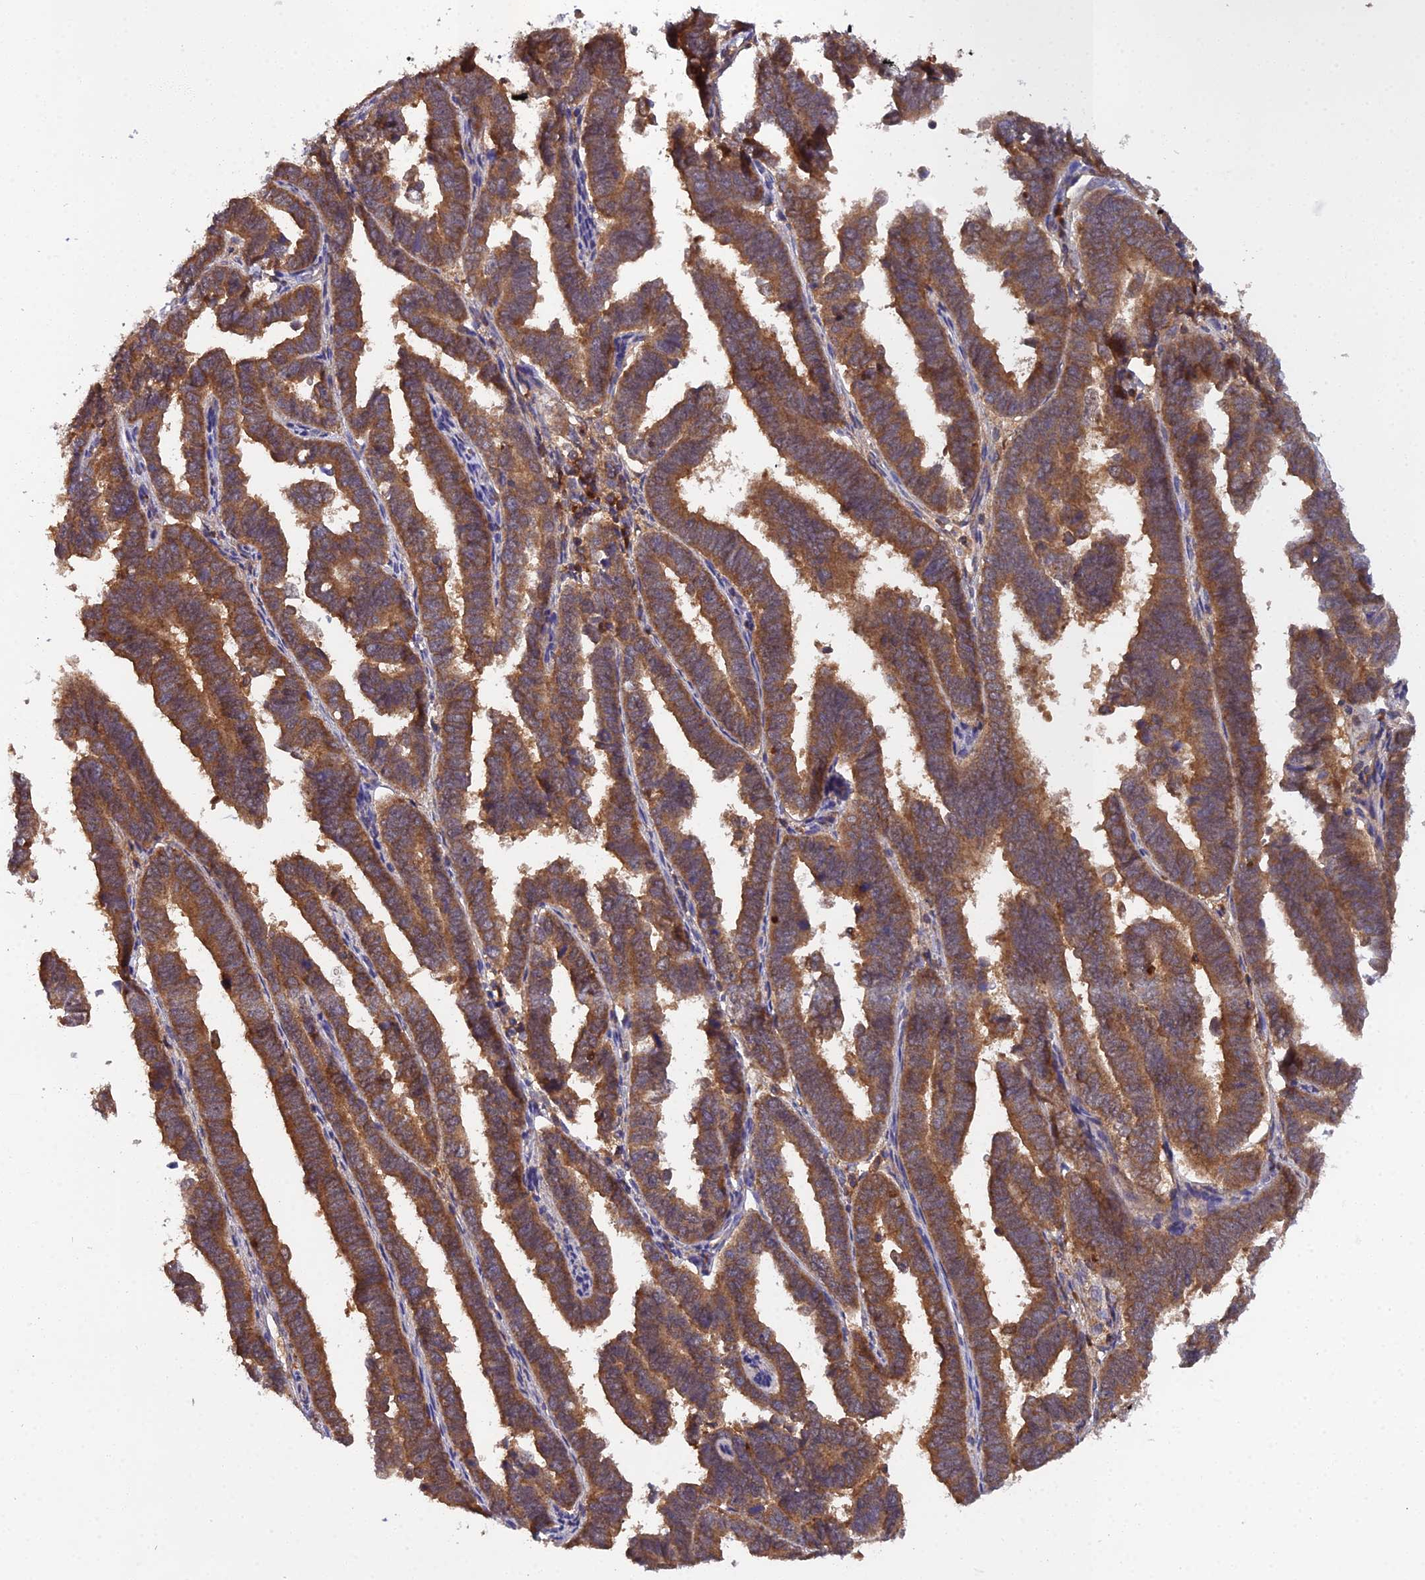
{"staining": {"intensity": "moderate", "quantity": ">75%", "location": "cytoplasmic/membranous"}, "tissue": "endometrial cancer", "cell_type": "Tumor cells", "image_type": "cancer", "snomed": [{"axis": "morphology", "description": "Adenocarcinoma, NOS"}, {"axis": "topography", "description": "Endometrium"}], "caption": "Immunohistochemistry photomicrograph of human endometrial cancer stained for a protein (brown), which demonstrates medium levels of moderate cytoplasmic/membranous positivity in approximately >75% of tumor cells.", "gene": "TMEM258", "patient": {"sex": "female", "age": 75}}